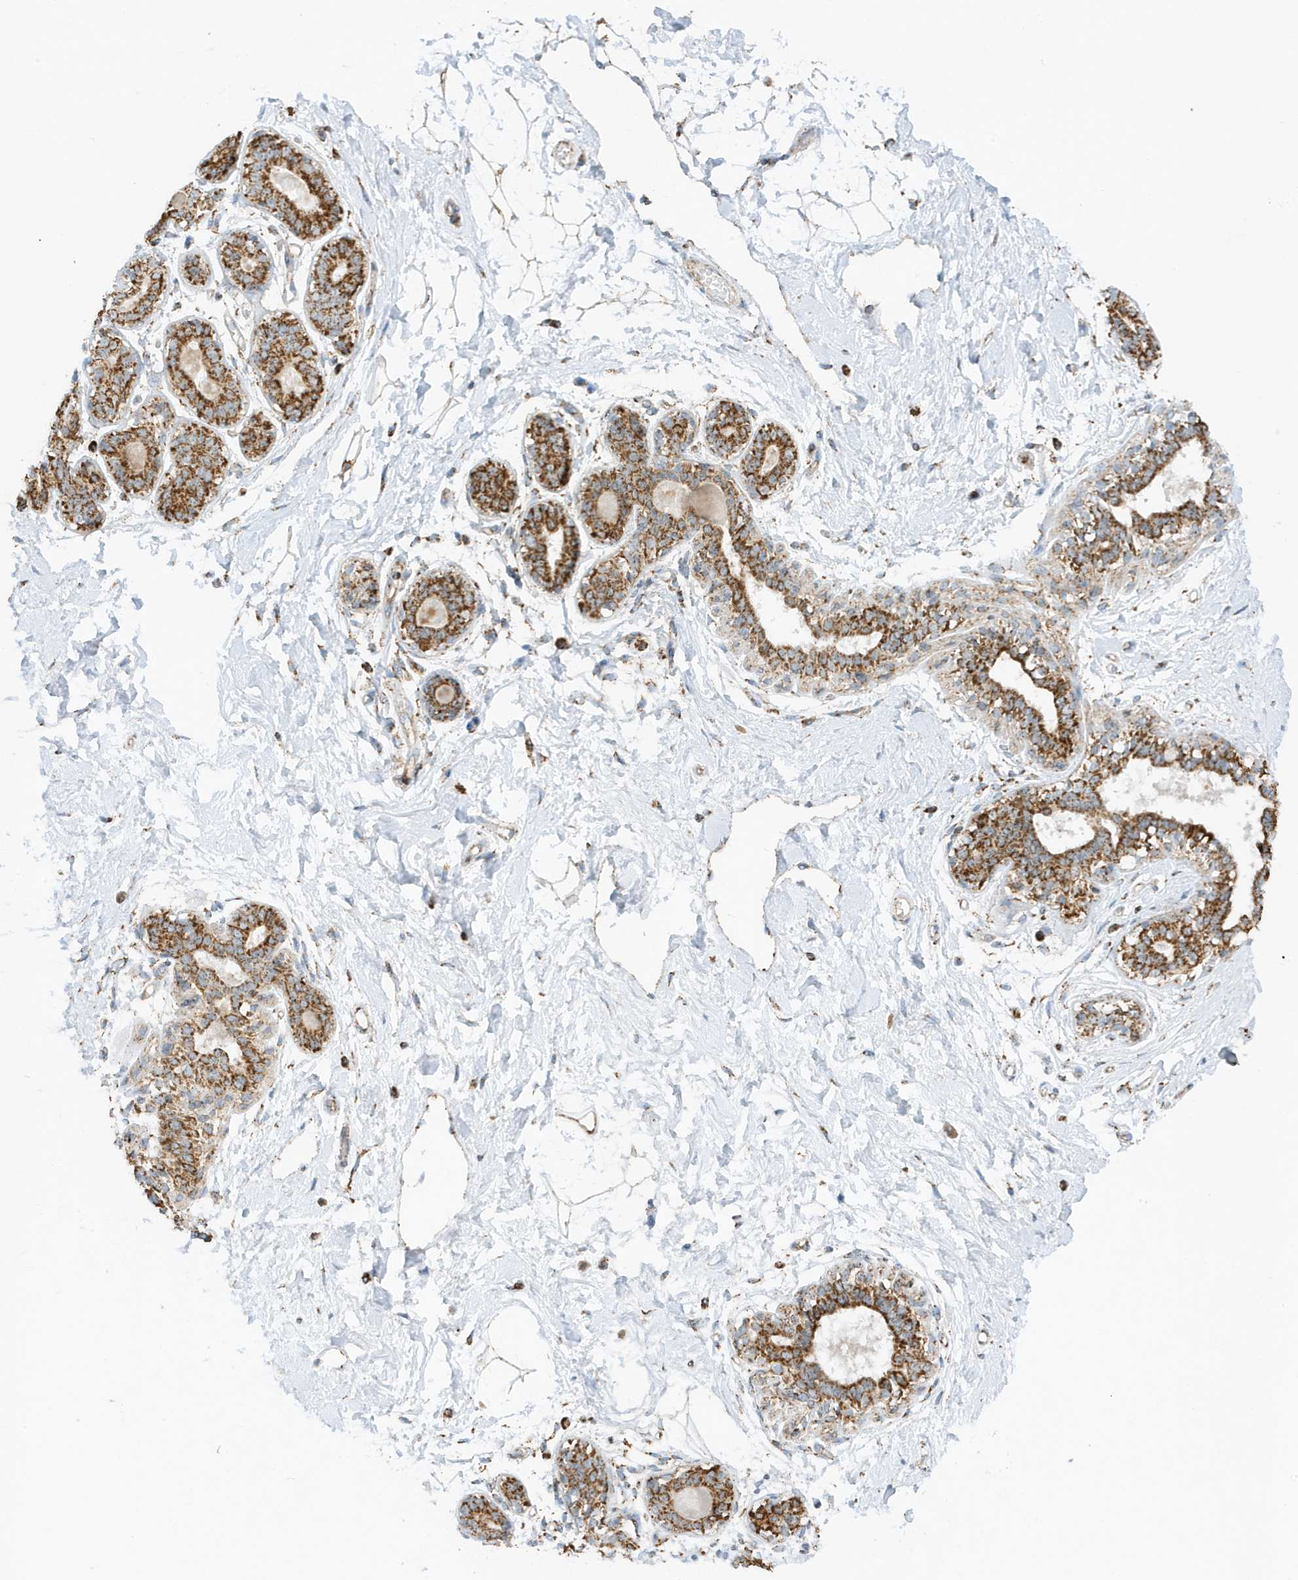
{"staining": {"intensity": "moderate", "quantity": "25%-75%", "location": "cytoplasmic/membranous"}, "tissue": "breast", "cell_type": "Adipocytes", "image_type": "normal", "snomed": [{"axis": "morphology", "description": "Normal tissue, NOS"}, {"axis": "topography", "description": "Breast"}], "caption": "A medium amount of moderate cytoplasmic/membranous expression is appreciated in approximately 25%-75% of adipocytes in unremarkable breast. The staining was performed using DAB, with brown indicating positive protein expression. Nuclei are stained blue with hematoxylin.", "gene": "ATP5ME", "patient": {"sex": "female", "age": 45}}